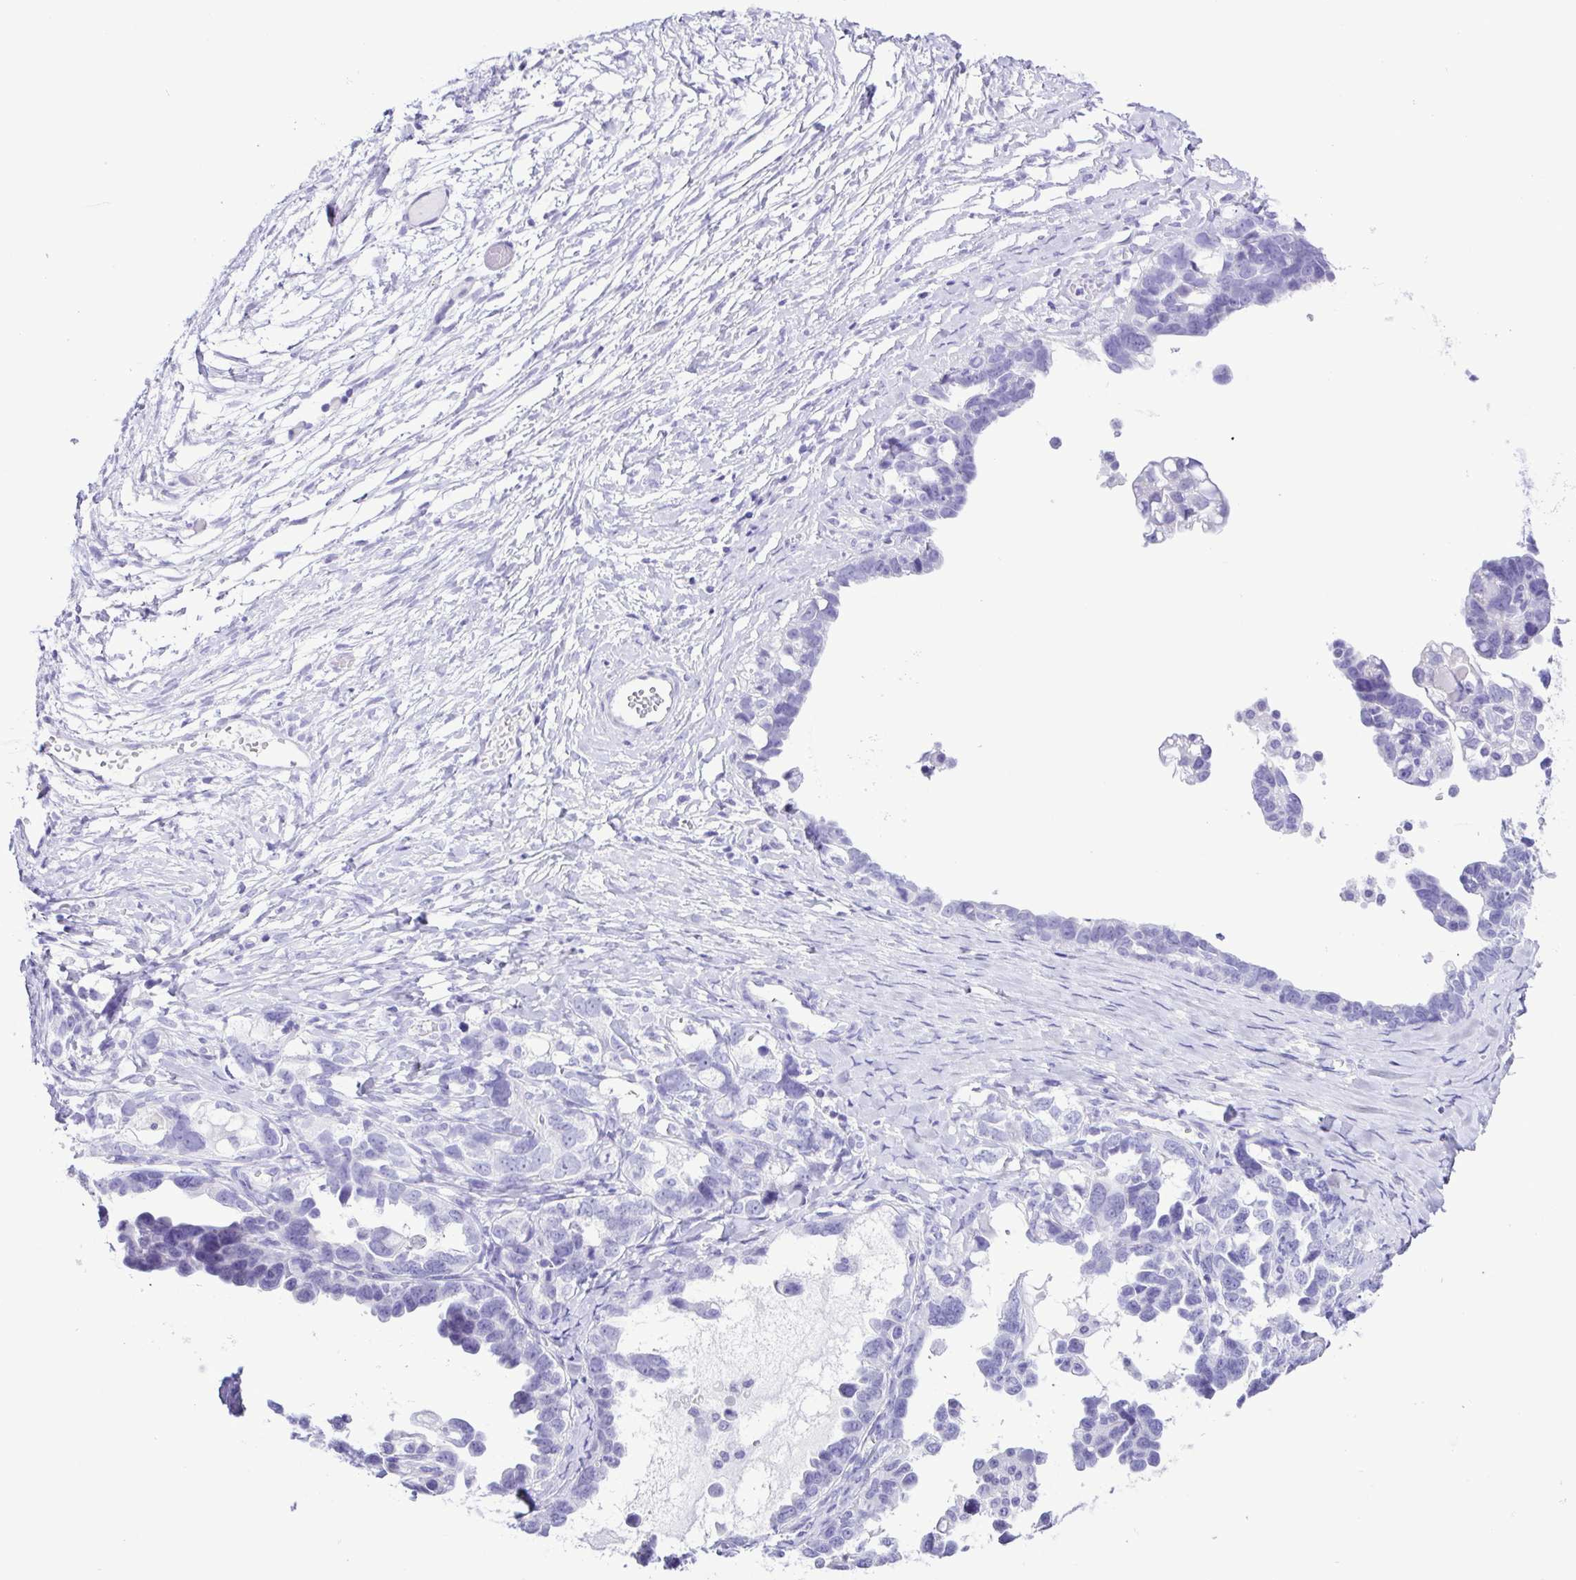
{"staining": {"intensity": "negative", "quantity": "none", "location": "none"}, "tissue": "ovarian cancer", "cell_type": "Tumor cells", "image_type": "cancer", "snomed": [{"axis": "morphology", "description": "Cystadenocarcinoma, serous, NOS"}, {"axis": "topography", "description": "Ovary"}], "caption": "Ovarian serous cystadenocarcinoma was stained to show a protein in brown. There is no significant expression in tumor cells.", "gene": "CASP14", "patient": {"sex": "female", "age": 69}}